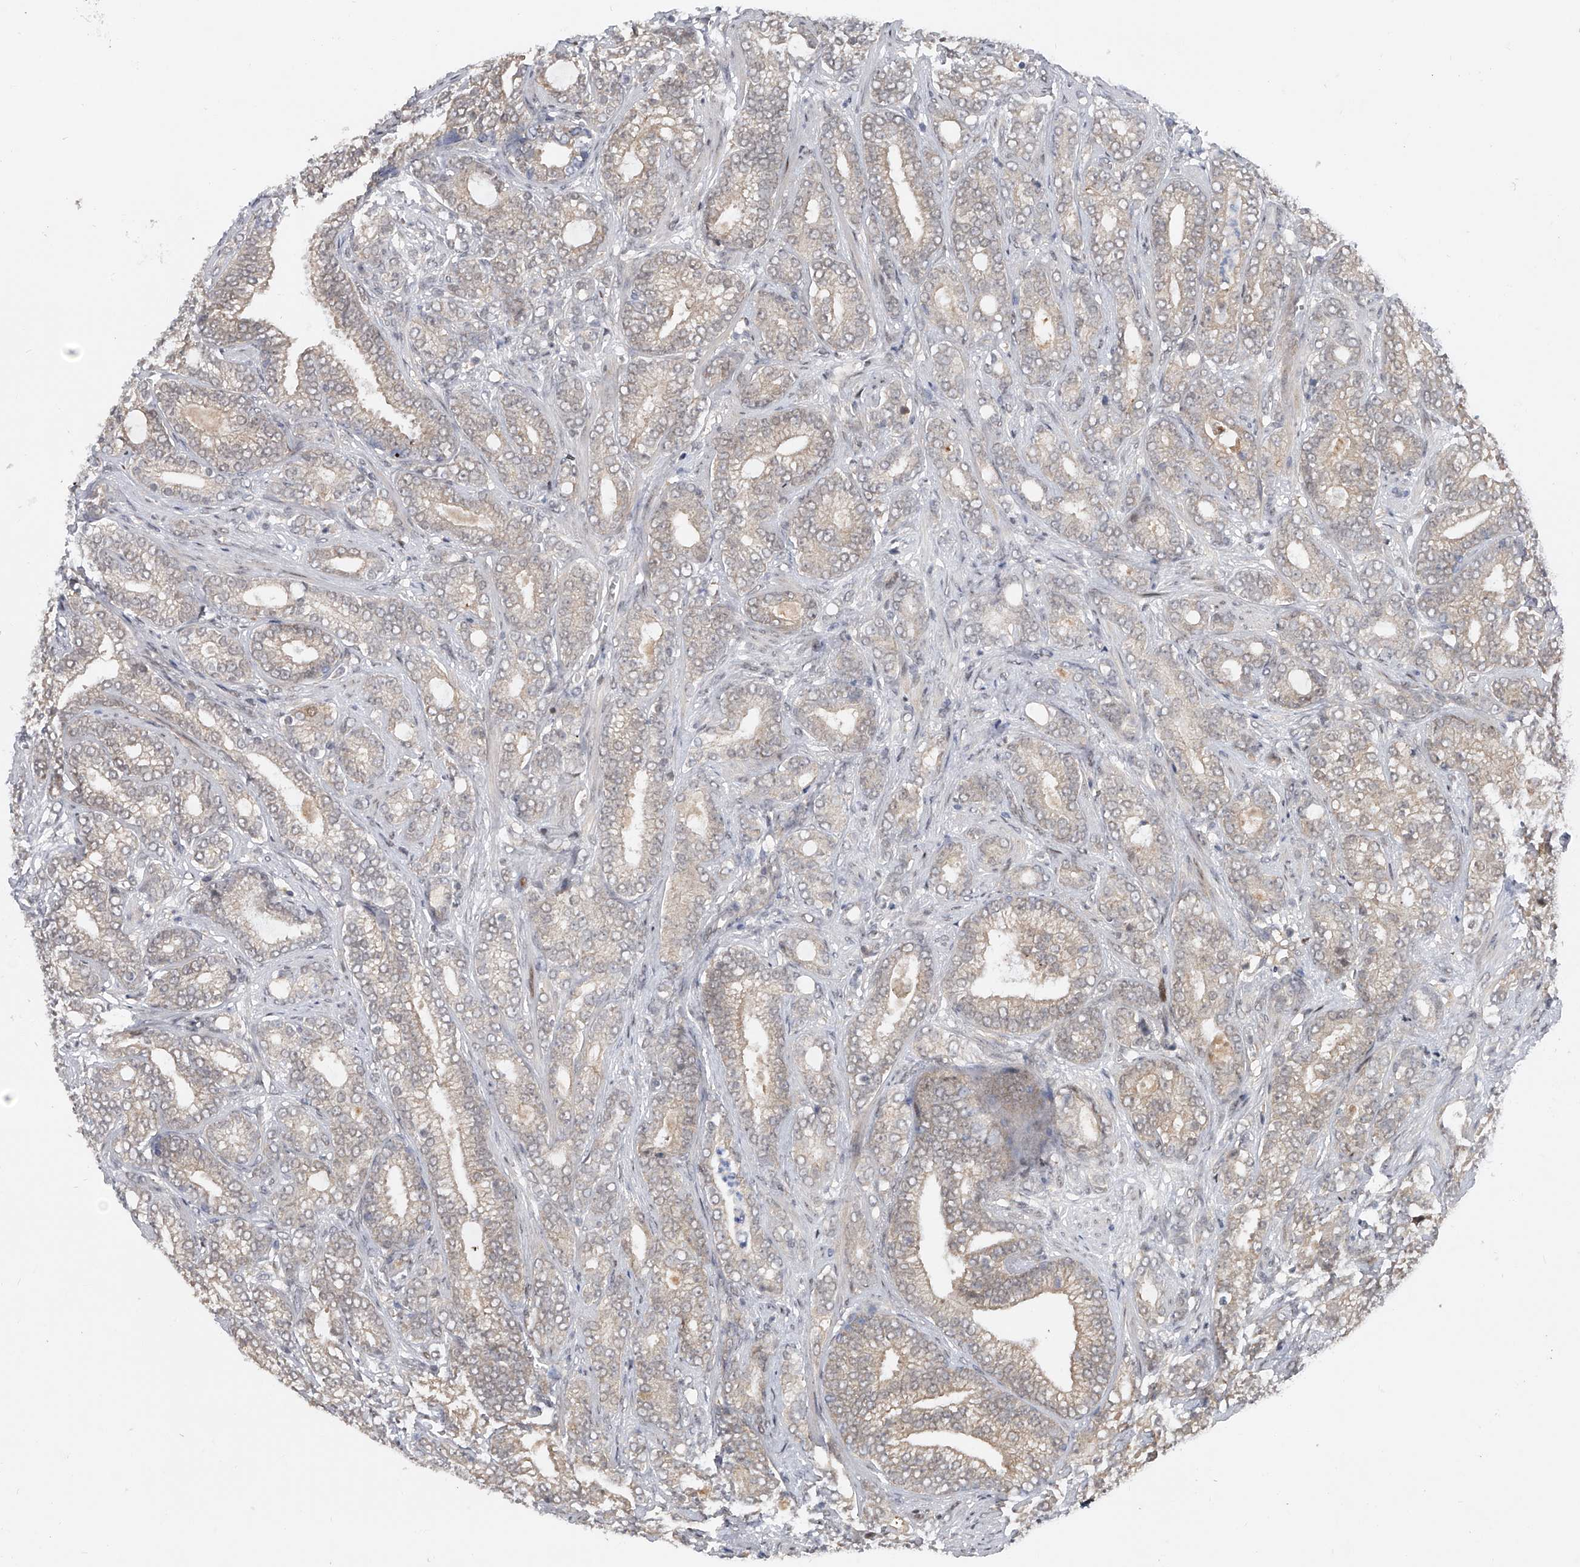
{"staining": {"intensity": "negative", "quantity": "none", "location": "none"}, "tissue": "prostate cancer", "cell_type": "Tumor cells", "image_type": "cancer", "snomed": [{"axis": "morphology", "description": "Adenocarcinoma, High grade"}, {"axis": "topography", "description": "Prostate and seminal vesicle, NOS"}], "caption": "This is a micrograph of immunohistochemistry staining of prostate adenocarcinoma (high-grade), which shows no staining in tumor cells.", "gene": "RWDD2A", "patient": {"sex": "male", "age": 67}}